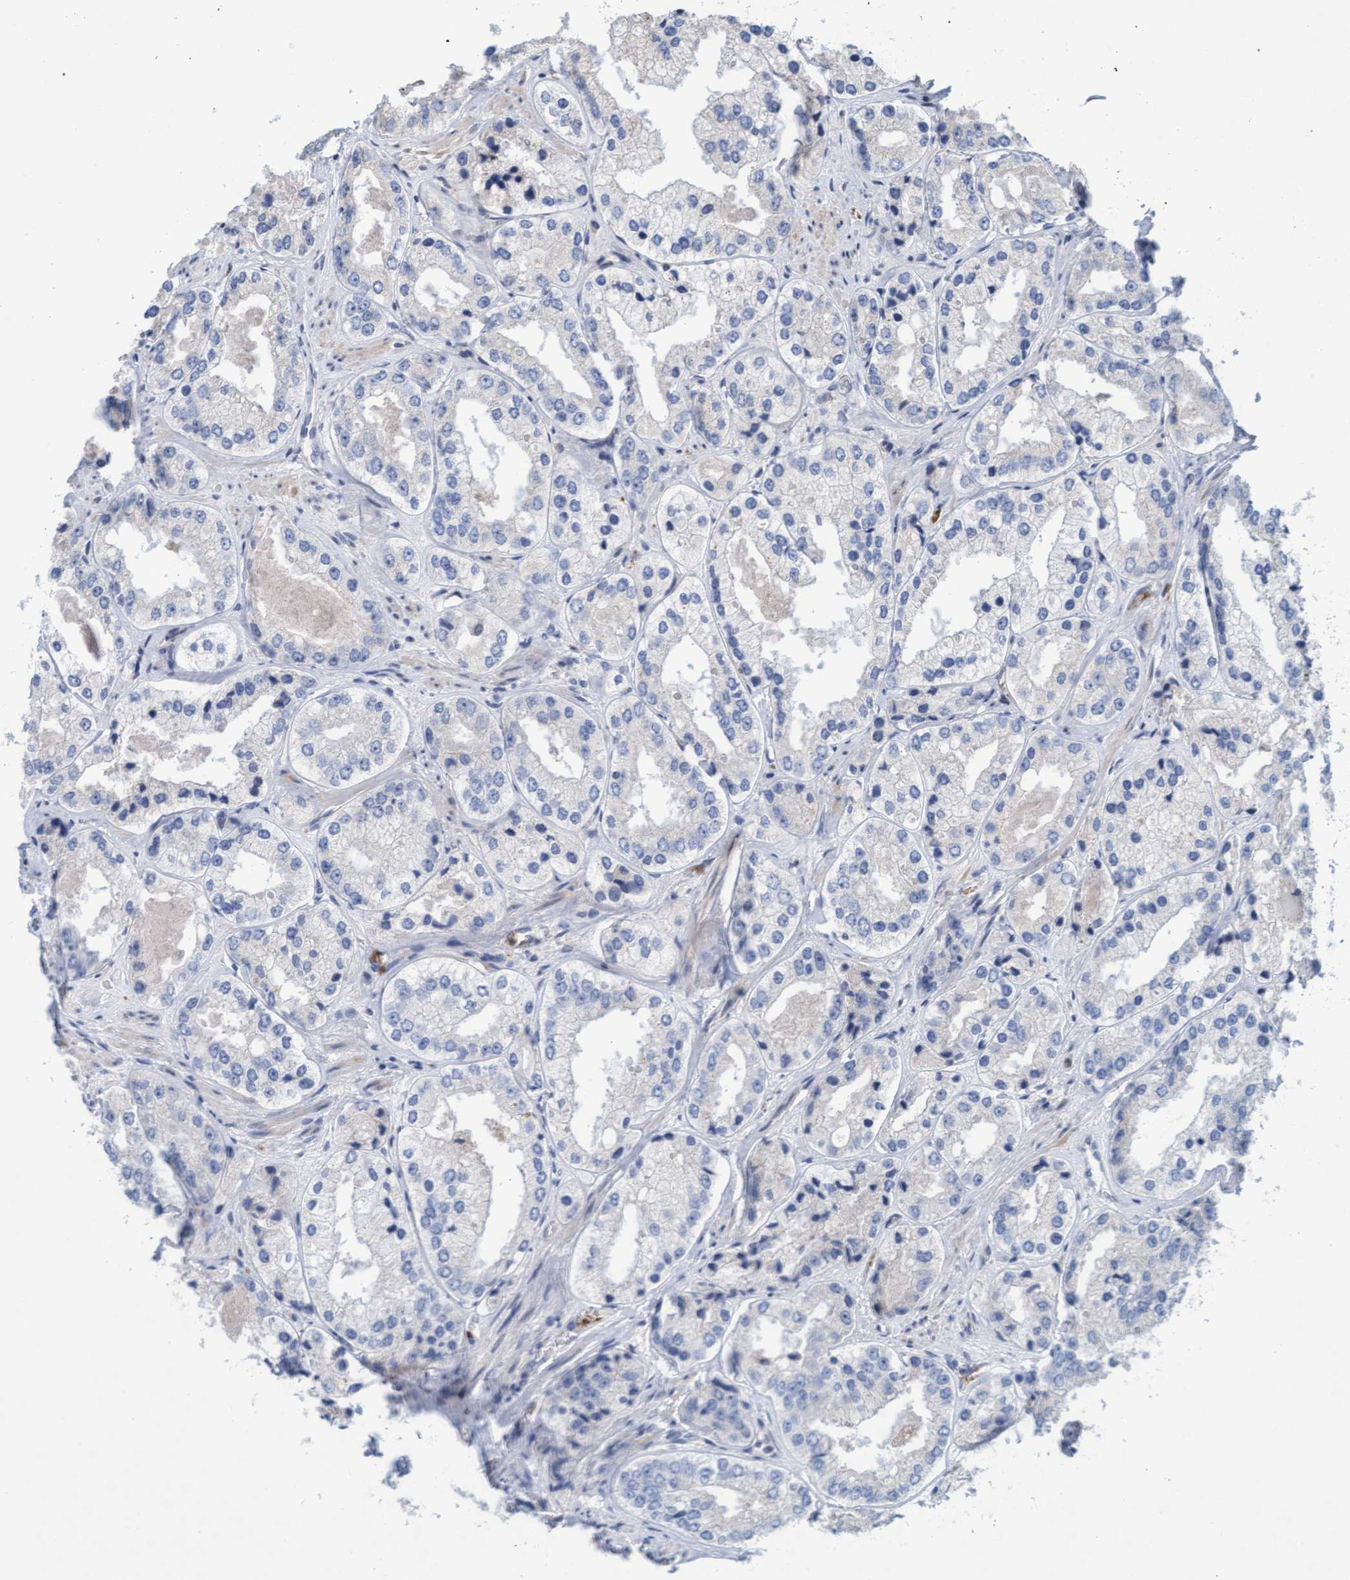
{"staining": {"intensity": "negative", "quantity": "none", "location": "none"}, "tissue": "prostate cancer", "cell_type": "Tumor cells", "image_type": "cancer", "snomed": [{"axis": "morphology", "description": "Adenocarcinoma, High grade"}, {"axis": "topography", "description": "Prostate"}], "caption": "High magnification brightfield microscopy of adenocarcinoma (high-grade) (prostate) stained with DAB (3,3'-diaminobenzidine) (brown) and counterstained with hematoxylin (blue): tumor cells show no significant positivity.", "gene": "KCNC2", "patient": {"sex": "male", "age": 61}}